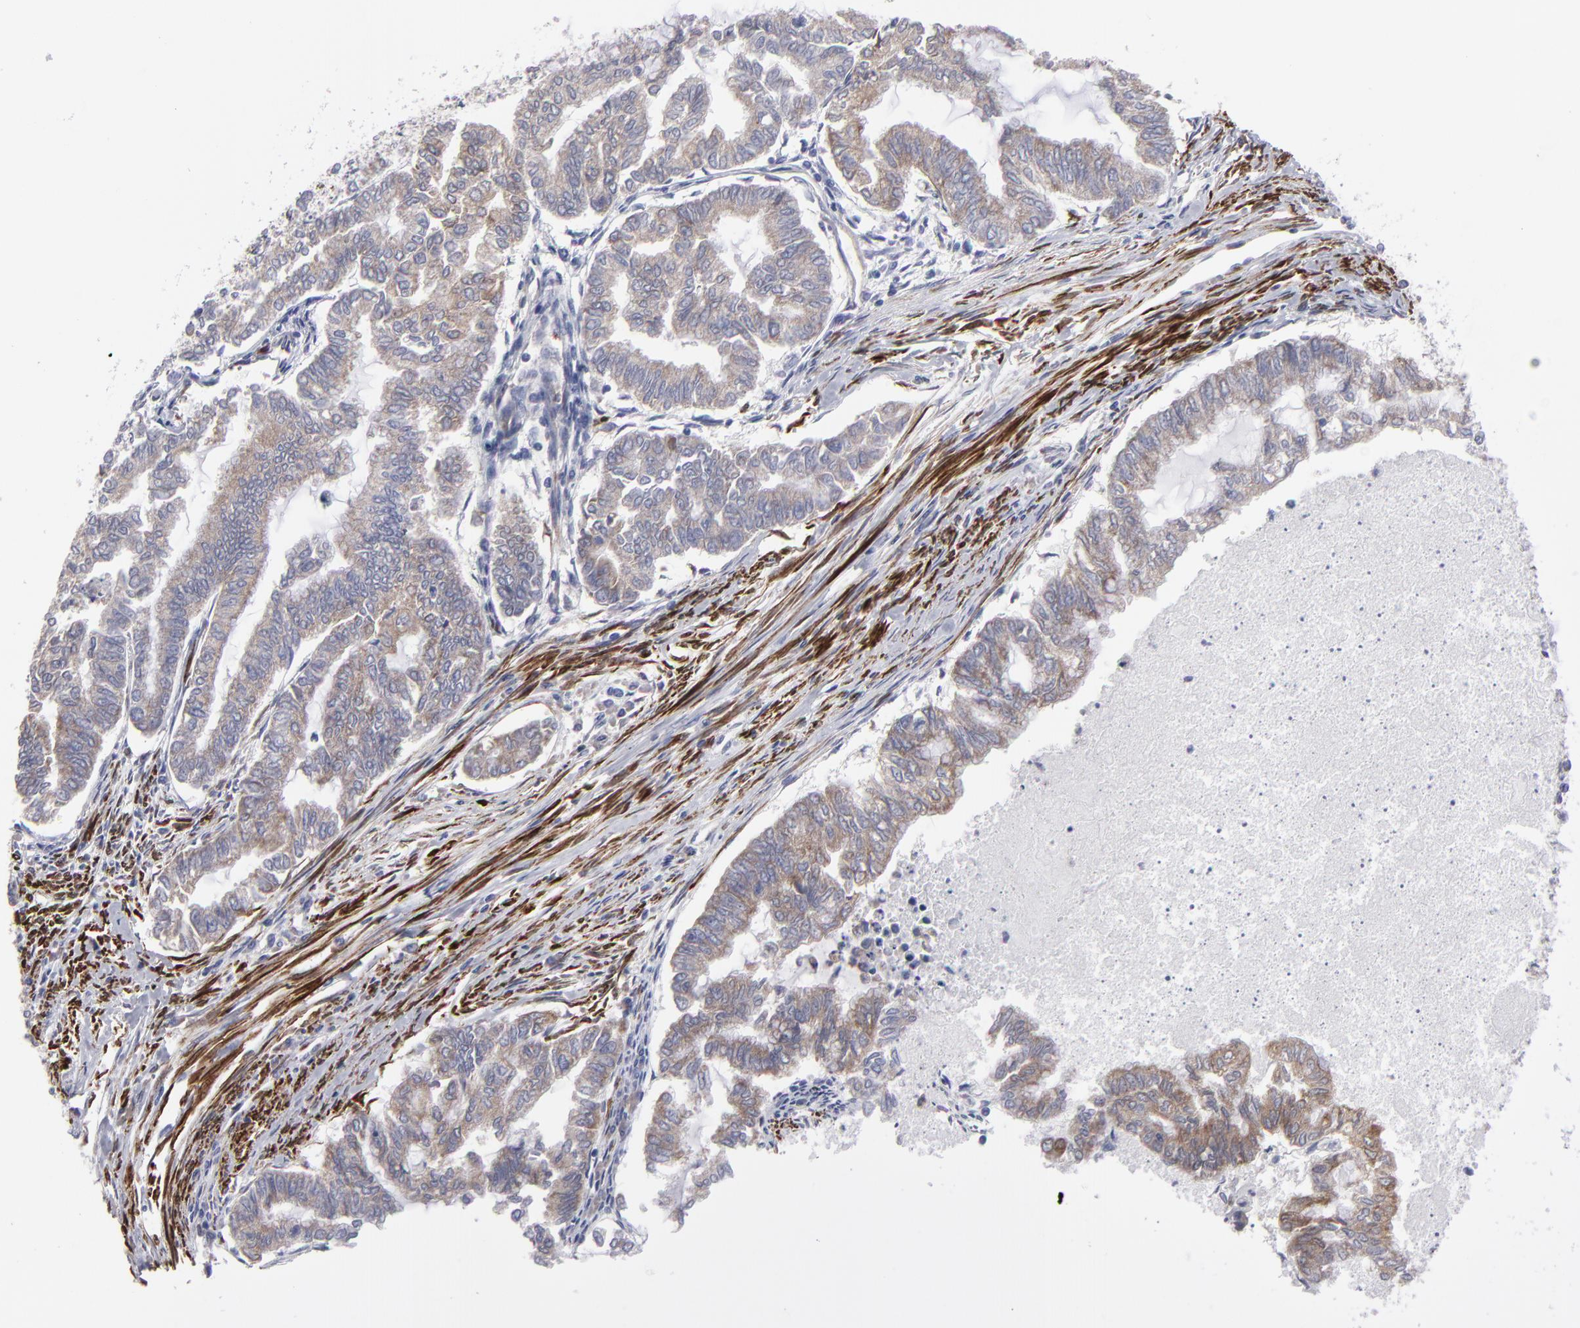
{"staining": {"intensity": "weak", "quantity": ">75%", "location": "cytoplasmic/membranous"}, "tissue": "endometrial cancer", "cell_type": "Tumor cells", "image_type": "cancer", "snomed": [{"axis": "morphology", "description": "Adenocarcinoma, NOS"}, {"axis": "topography", "description": "Endometrium"}], "caption": "This image reveals endometrial cancer stained with immunohistochemistry (IHC) to label a protein in brown. The cytoplasmic/membranous of tumor cells show weak positivity for the protein. Nuclei are counter-stained blue.", "gene": "SLMAP", "patient": {"sex": "female", "age": 79}}